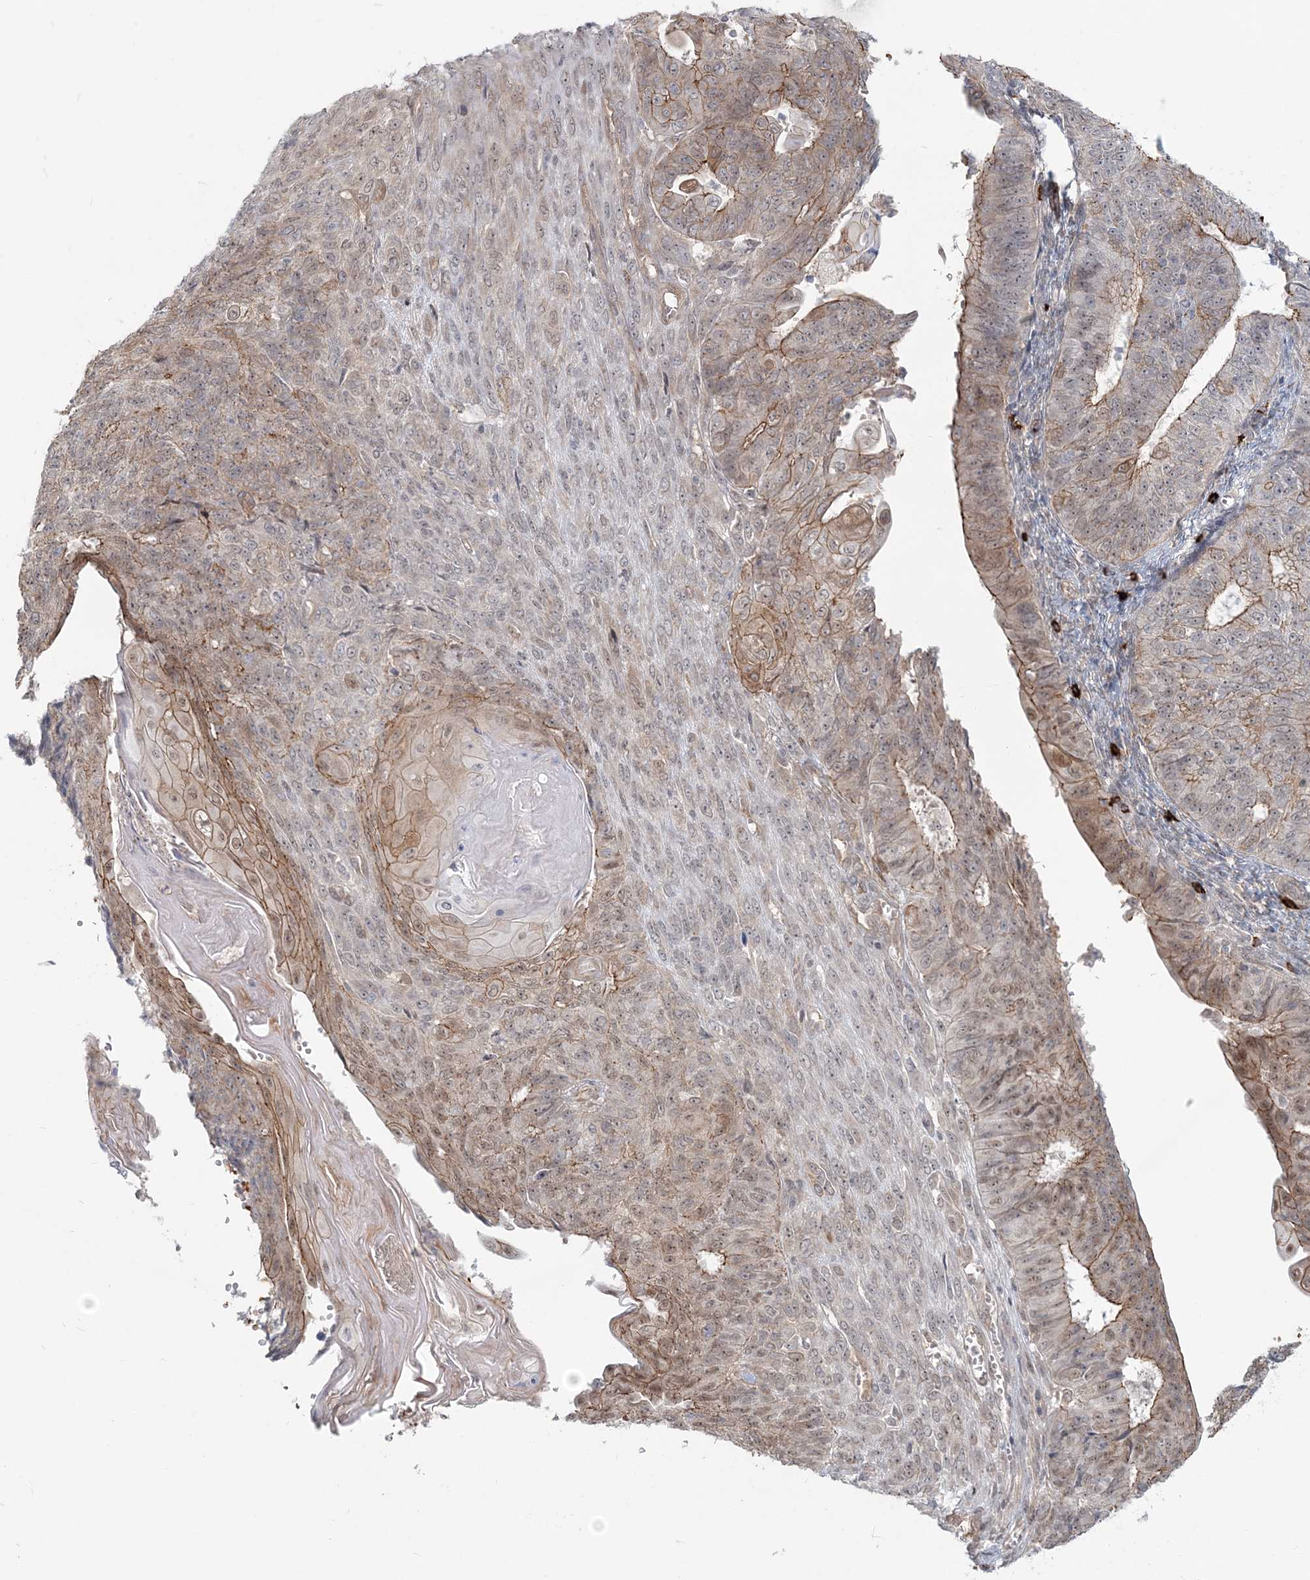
{"staining": {"intensity": "moderate", "quantity": "25%-75%", "location": "cytoplasmic/membranous,nuclear"}, "tissue": "endometrial cancer", "cell_type": "Tumor cells", "image_type": "cancer", "snomed": [{"axis": "morphology", "description": "Adenocarcinoma, NOS"}, {"axis": "topography", "description": "Endometrium"}], "caption": "A brown stain shows moderate cytoplasmic/membranous and nuclear positivity of a protein in human endometrial cancer (adenocarcinoma) tumor cells.", "gene": "SH3PXD2A", "patient": {"sex": "female", "age": 32}}